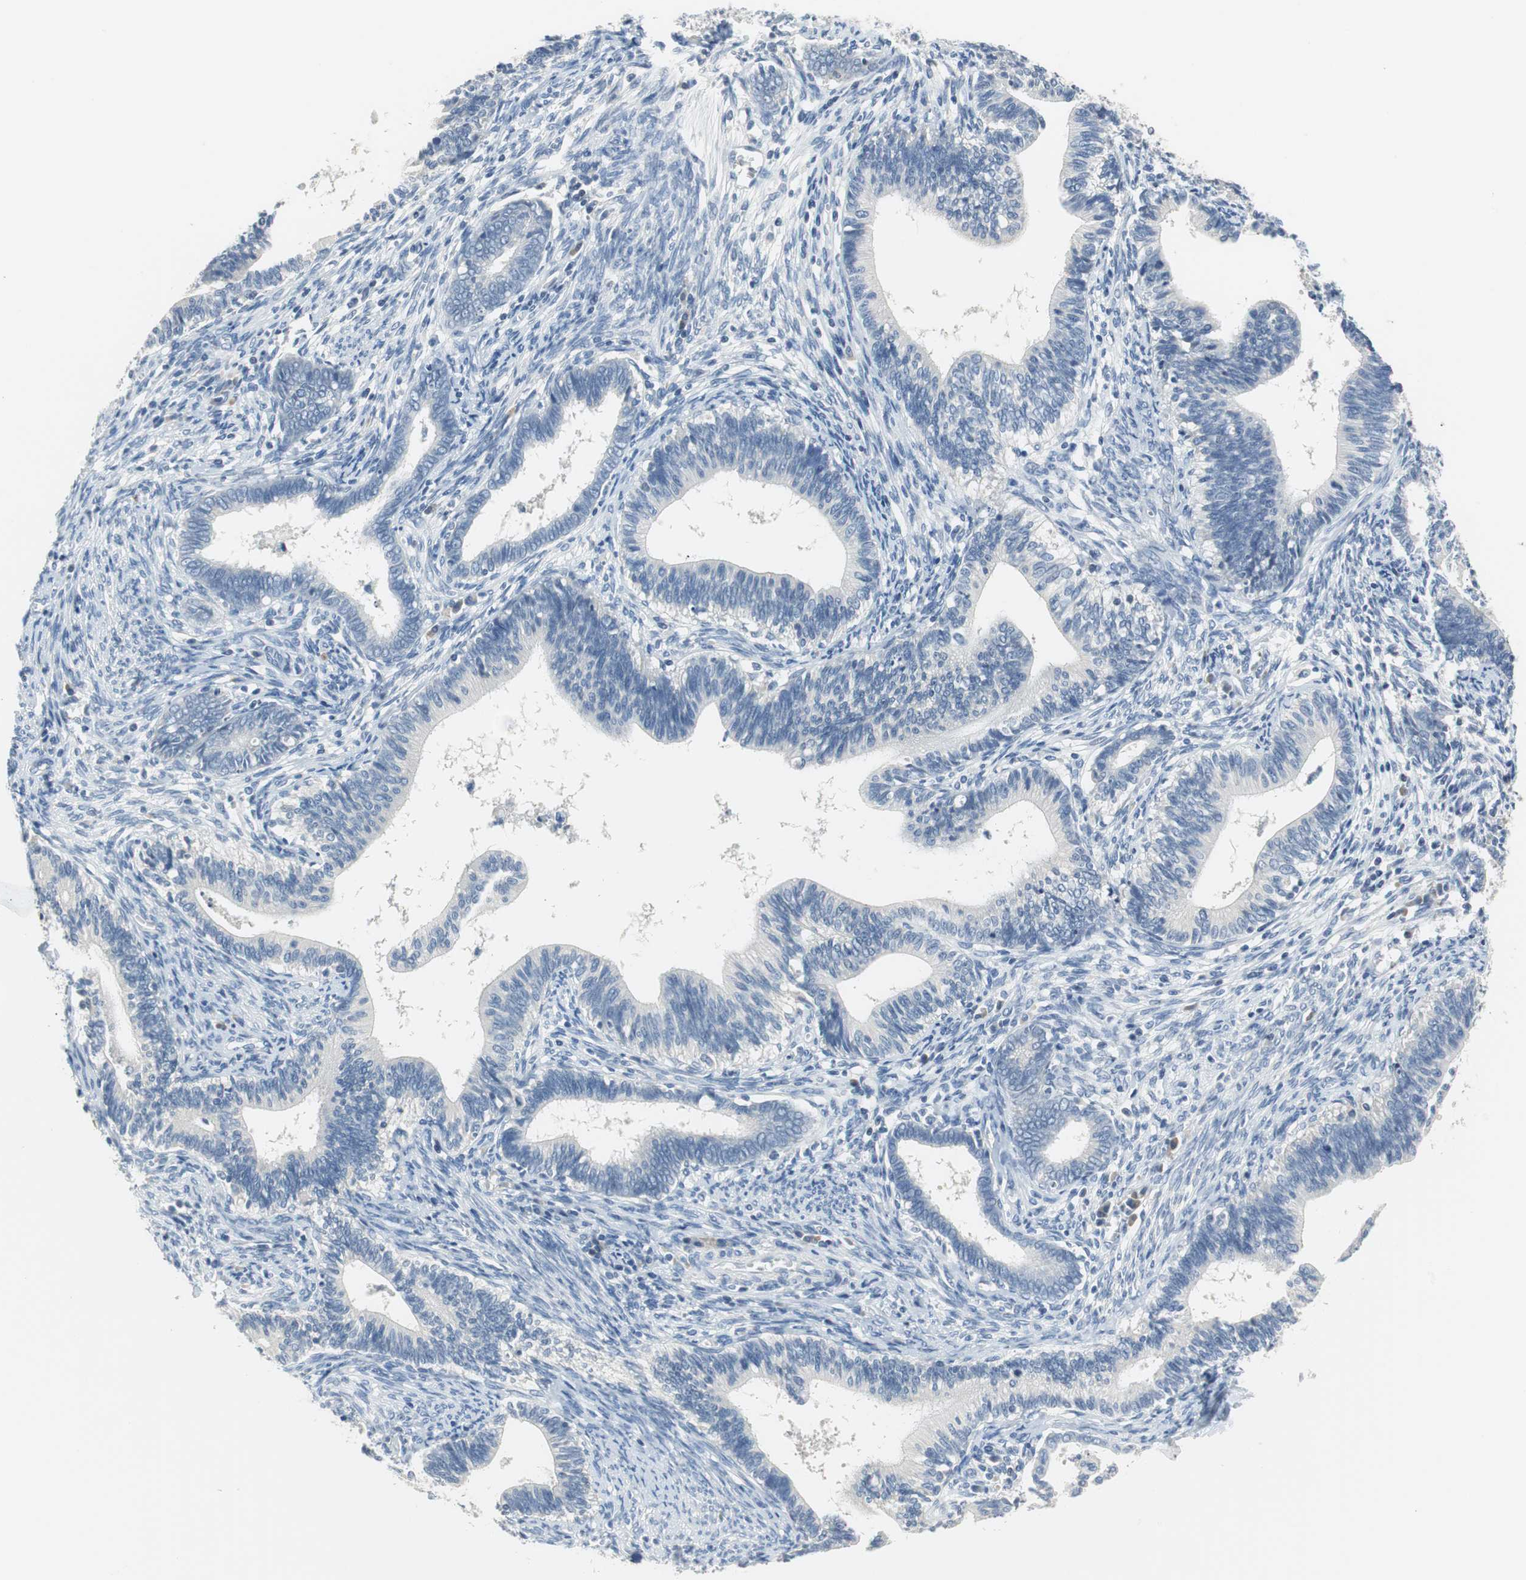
{"staining": {"intensity": "negative", "quantity": "none", "location": "none"}, "tissue": "cervical cancer", "cell_type": "Tumor cells", "image_type": "cancer", "snomed": [{"axis": "morphology", "description": "Adenocarcinoma, NOS"}, {"axis": "topography", "description": "Cervix"}], "caption": "Human adenocarcinoma (cervical) stained for a protein using immunohistochemistry reveals no staining in tumor cells.", "gene": "GLCCI1", "patient": {"sex": "female", "age": 44}}